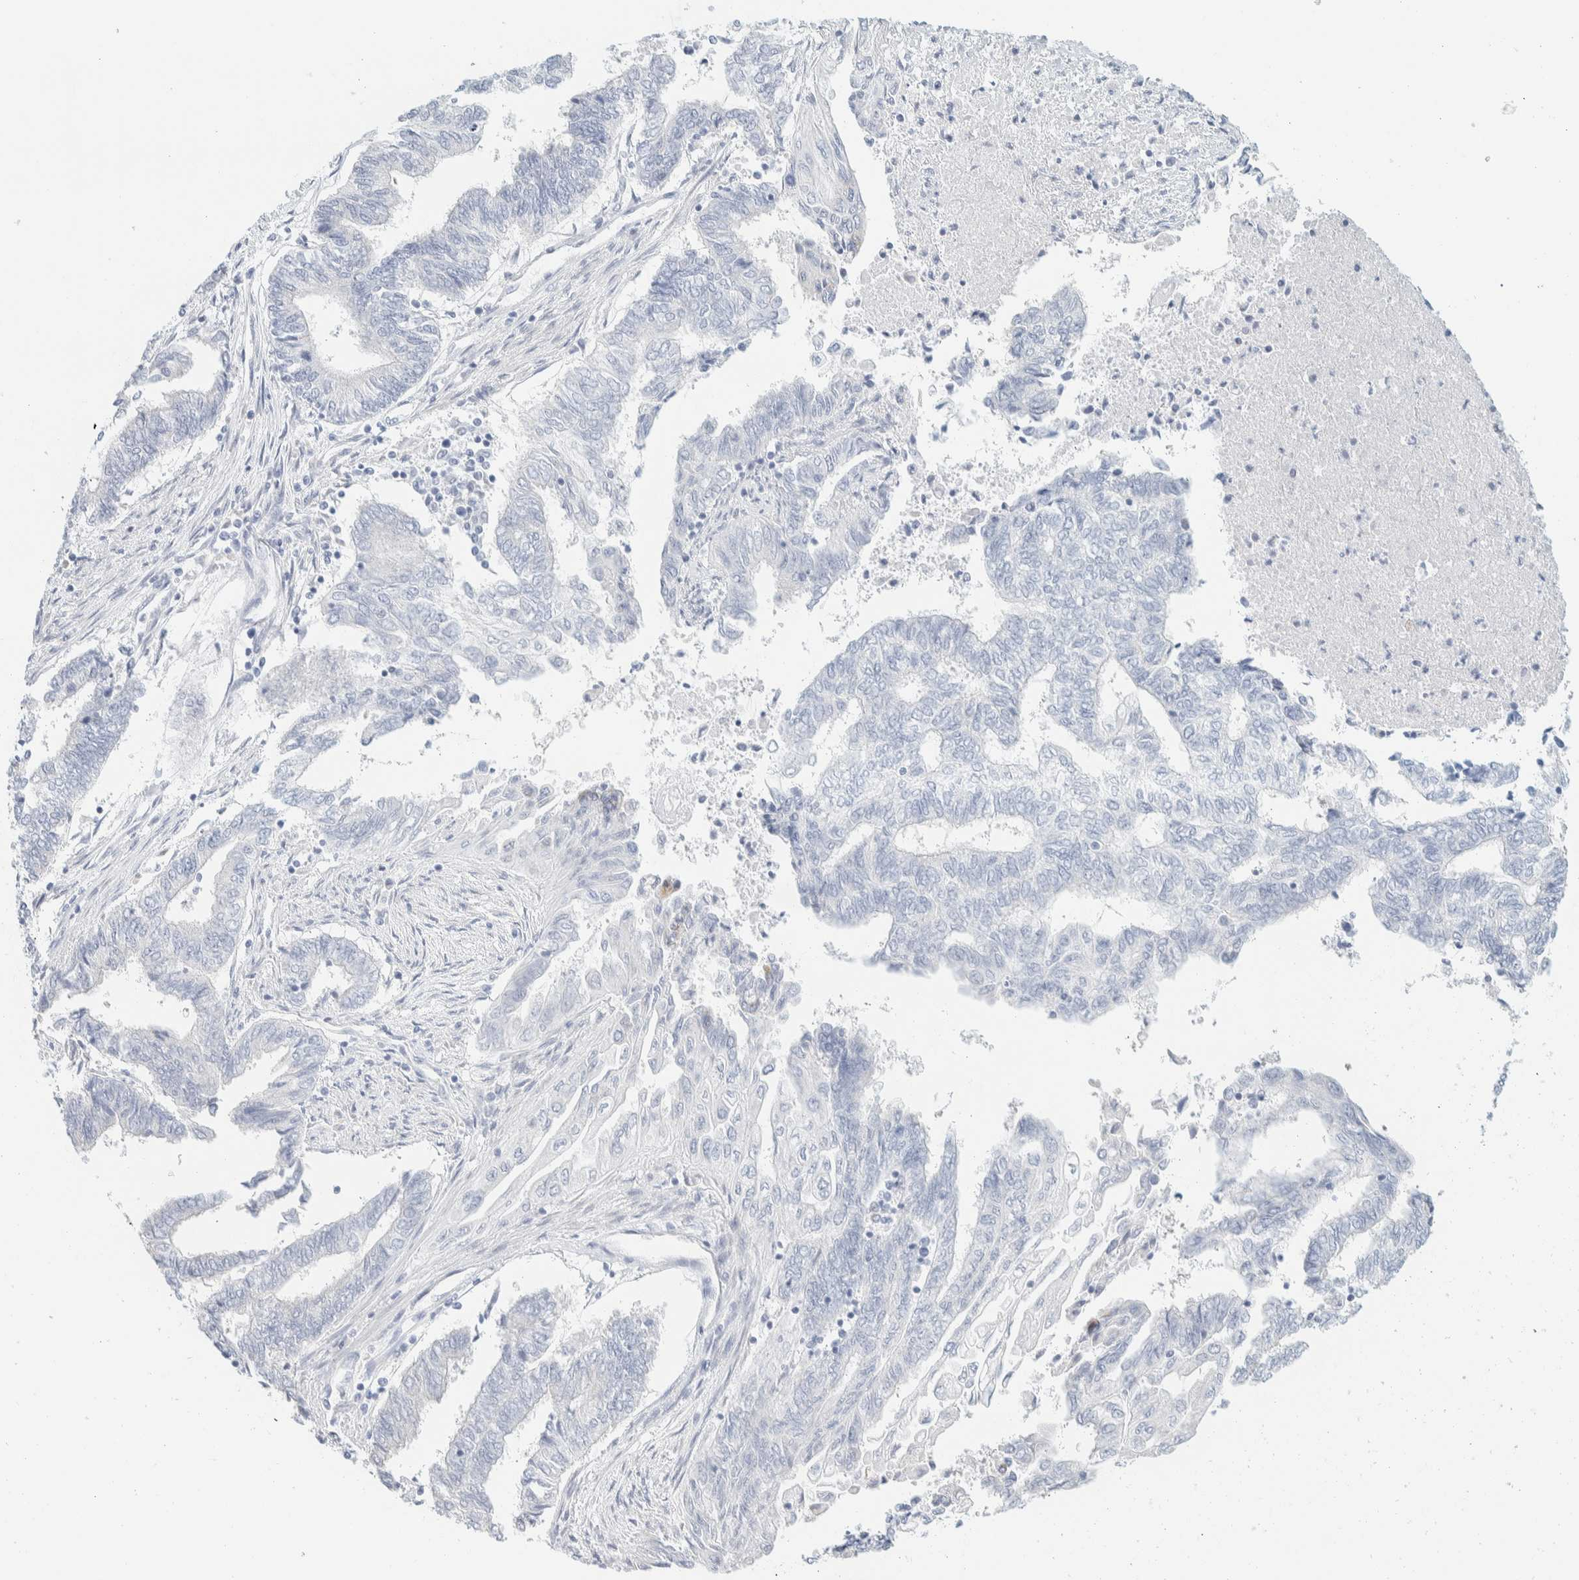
{"staining": {"intensity": "negative", "quantity": "none", "location": "none"}, "tissue": "endometrial cancer", "cell_type": "Tumor cells", "image_type": "cancer", "snomed": [{"axis": "morphology", "description": "Adenocarcinoma, NOS"}, {"axis": "topography", "description": "Uterus"}, {"axis": "topography", "description": "Endometrium"}], "caption": "The photomicrograph exhibits no staining of tumor cells in endometrial adenocarcinoma.", "gene": "SPNS3", "patient": {"sex": "female", "age": 70}}